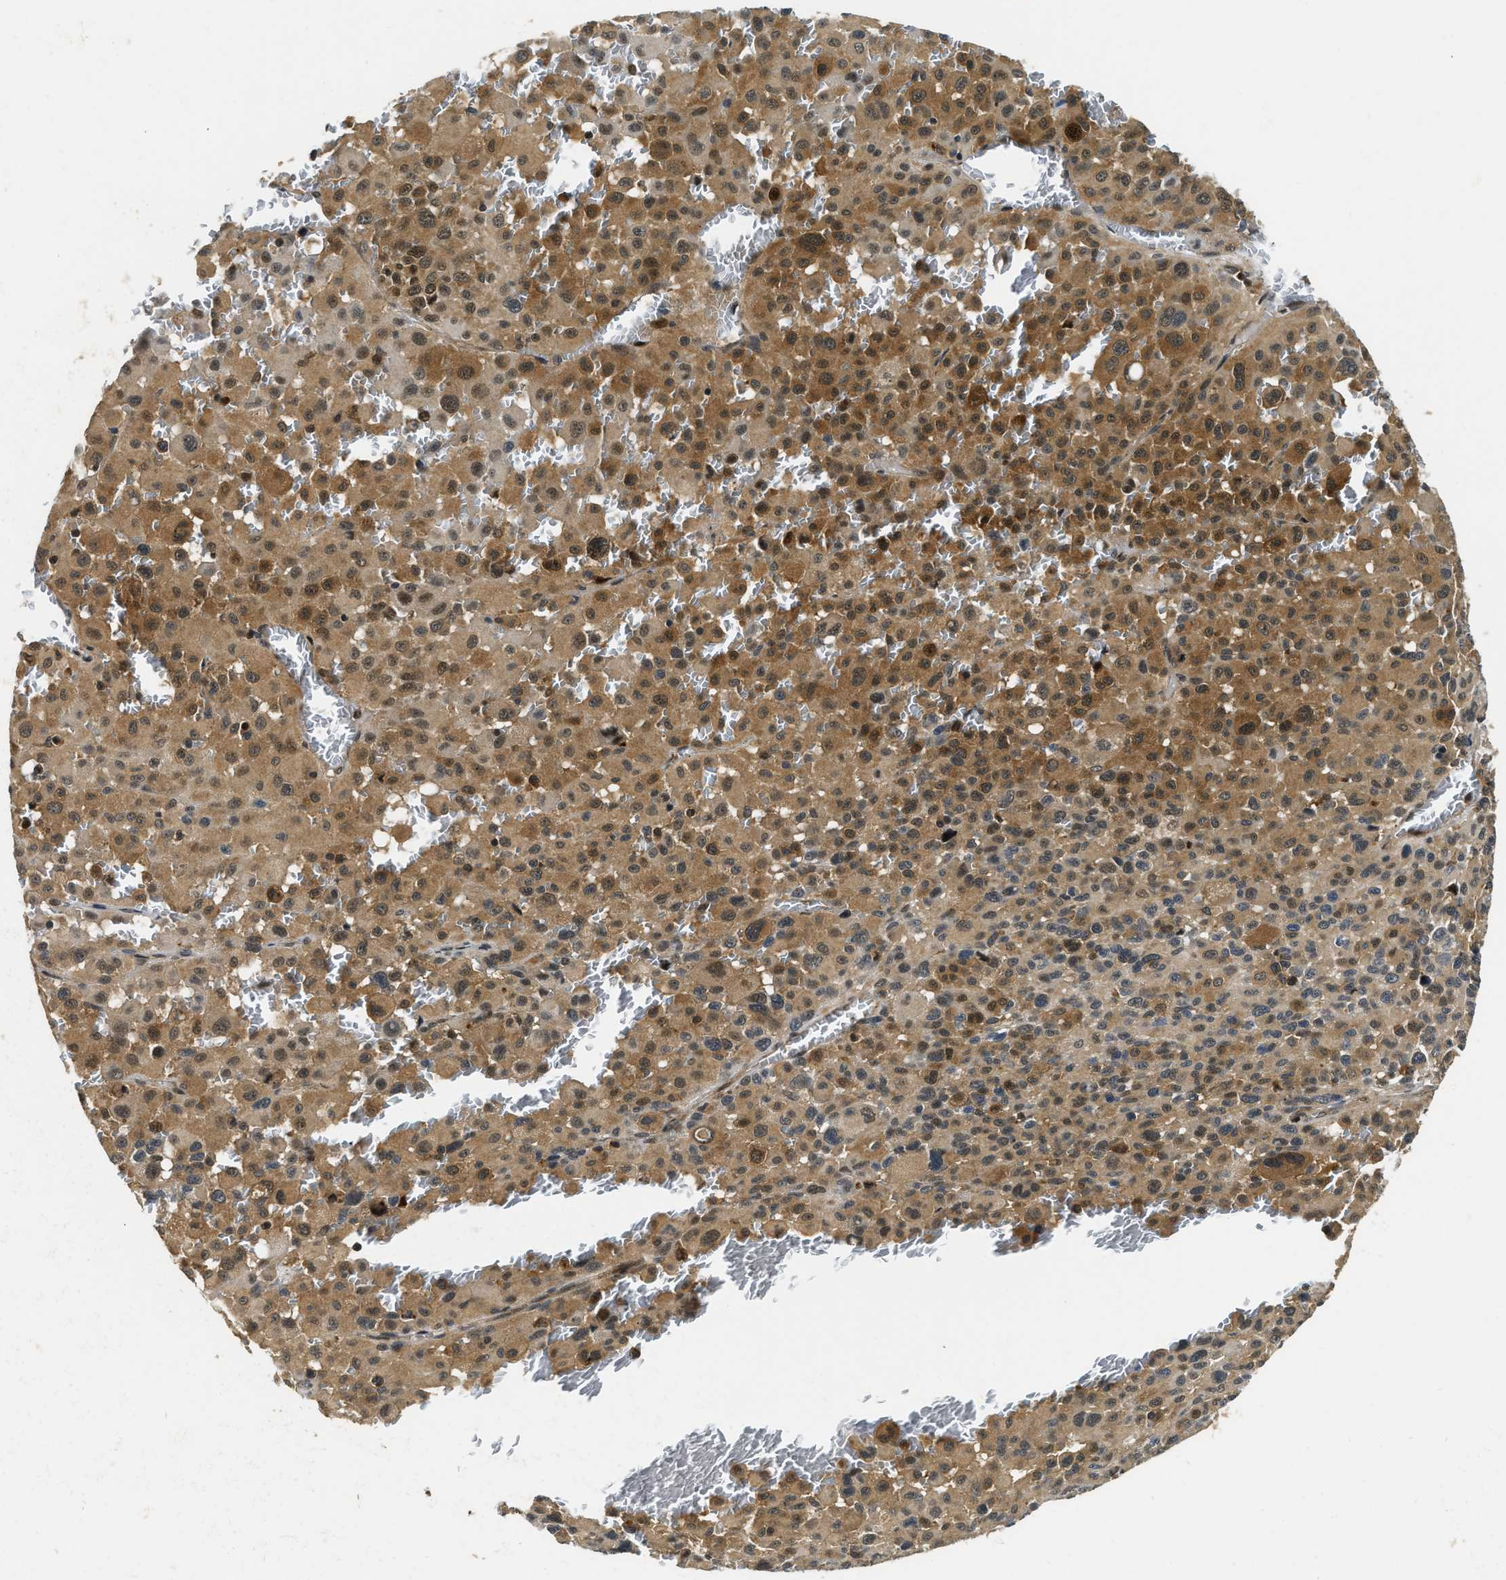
{"staining": {"intensity": "moderate", "quantity": ">75%", "location": "cytoplasmic/membranous"}, "tissue": "melanoma", "cell_type": "Tumor cells", "image_type": "cancer", "snomed": [{"axis": "morphology", "description": "Malignant melanoma, Metastatic site"}, {"axis": "topography", "description": "Skin"}], "caption": "Melanoma stained with a brown dye shows moderate cytoplasmic/membranous positive positivity in approximately >75% of tumor cells.", "gene": "ADSL", "patient": {"sex": "female", "age": 74}}